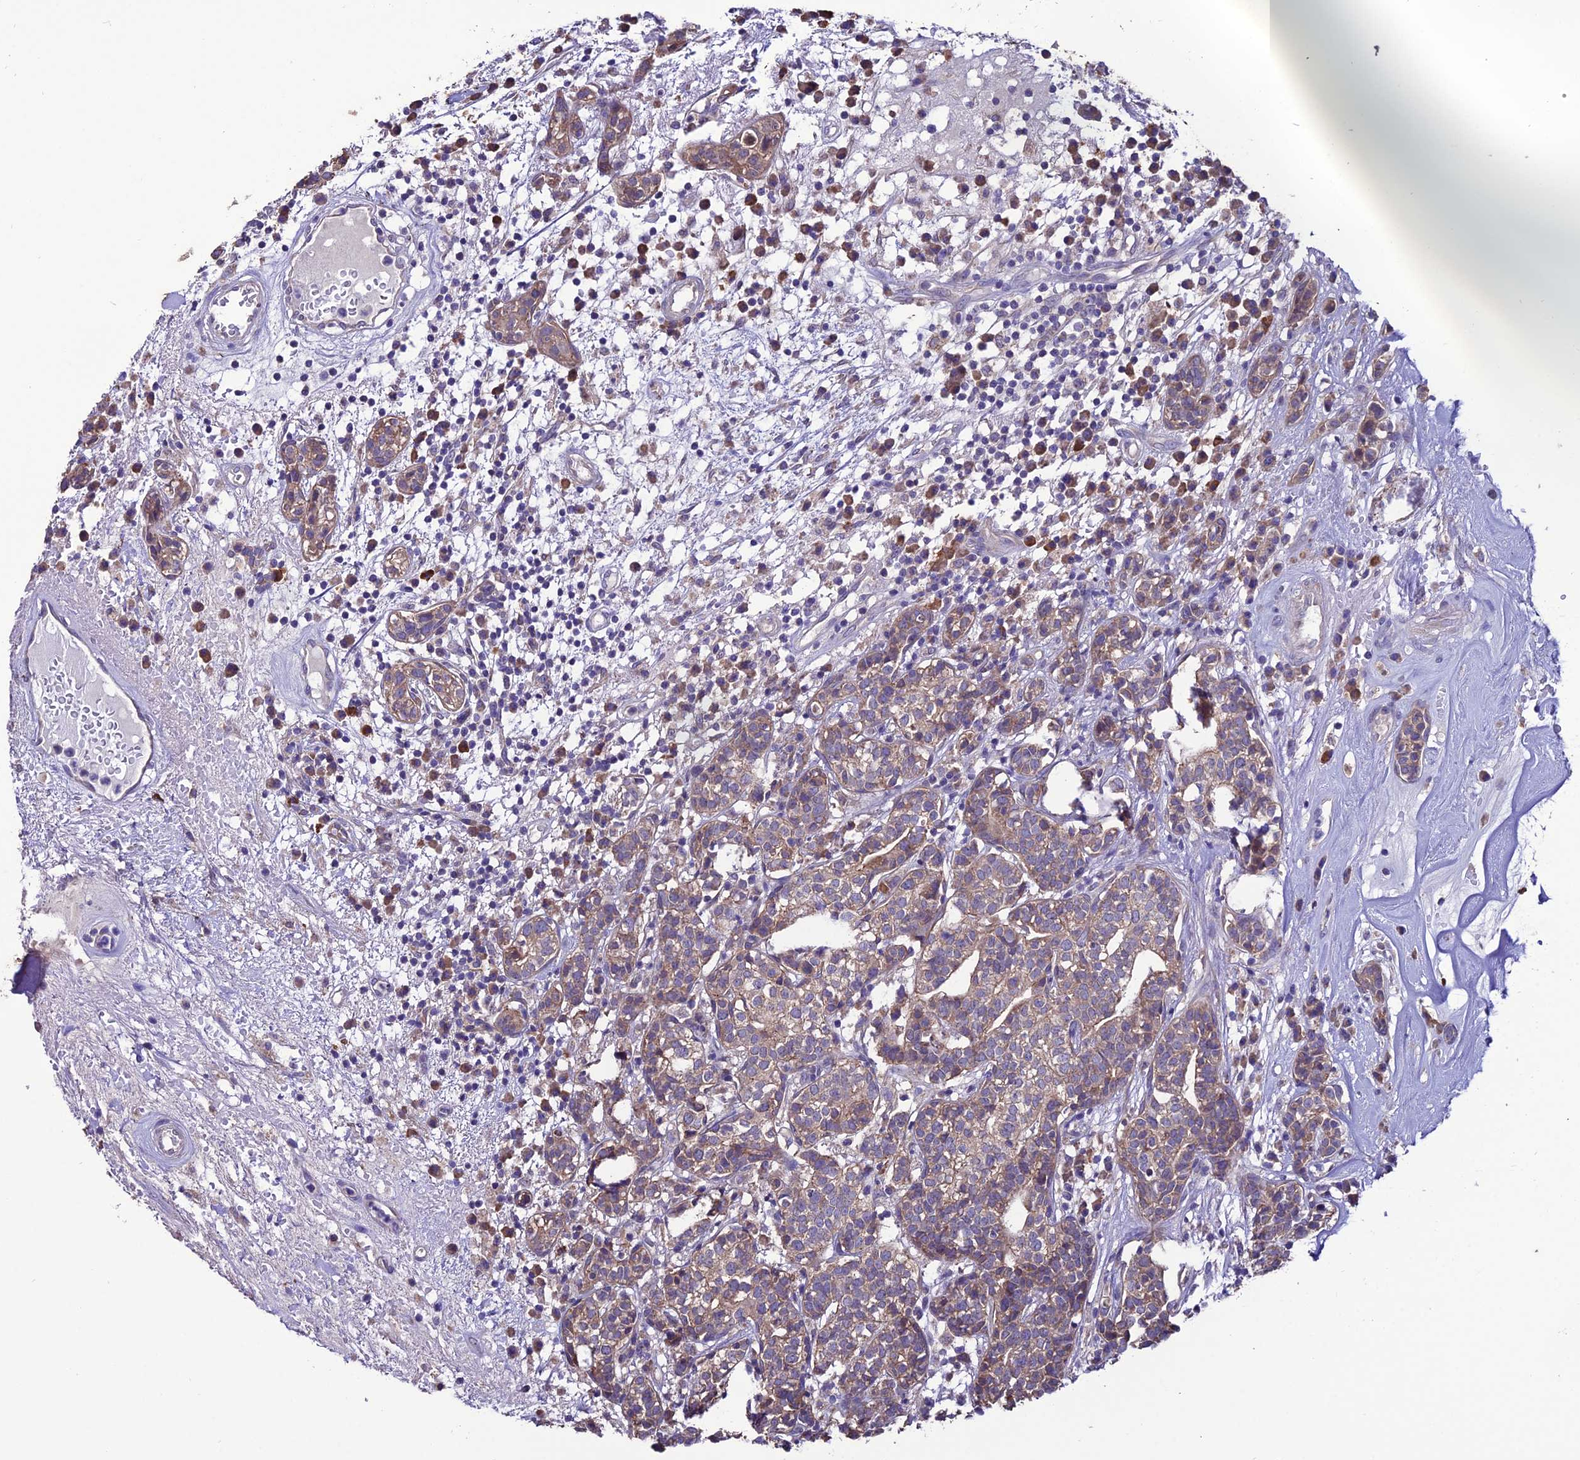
{"staining": {"intensity": "weak", "quantity": ">75%", "location": "cytoplasmic/membranous"}, "tissue": "head and neck cancer", "cell_type": "Tumor cells", "image_type": "cancer", "snomed": [{"axis": "morphology", "description": "Adenocarcinoma, NOS"}, {"axis": "topography", "description": "Salivary gland"}, {"axis": "topography", "description": "Head-Neck"}], "caption": "Head and neck cancer stained for a protein (brown) reveals weak cytoplasmic/membranous positive positivity in approximately >75% of tumor cells.", "gene": "HOGA1", "patient": {"sex": "female", "age": 65}}